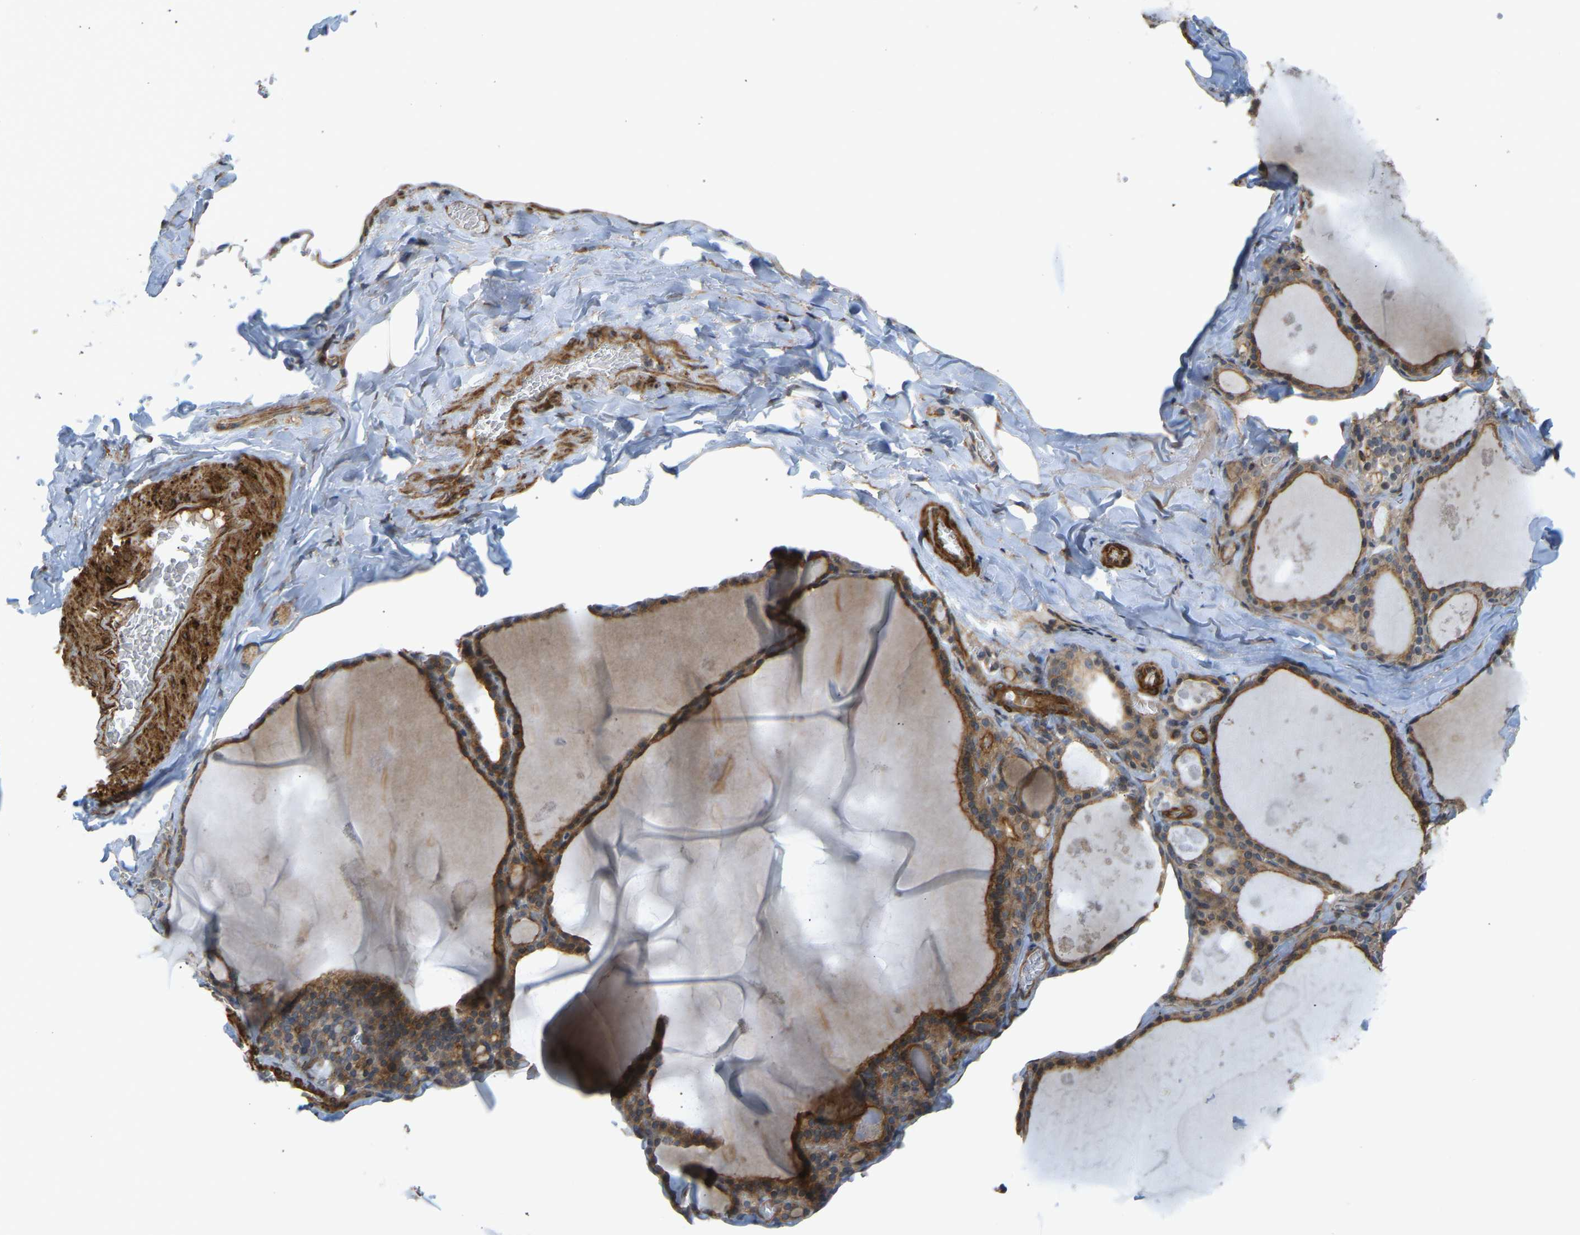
{"staining": {"intensity": "moderate", "quantity": ">75%", "location": "cytoplasmic/membranous"}, "tissue": "thyroid gland", "cell_type": "Glandular cells", "image_type": "normal", "snomed": [{"axis": "morphology", "description": "Normal tissue, NOS"}, {"axis": "topography", "description": "Thyroid gland"}], "caption": "Immunohistochemical staining of unremarkable human thyroid gland reveals medium levels of moderate cytoplasmic/membranous expression in about >75% of glandular cells. (DAB IHC with brightfield microscopy, high magnification).", "gene": "KIAA1671", "patient": {"sex": "male", "age": 56}}